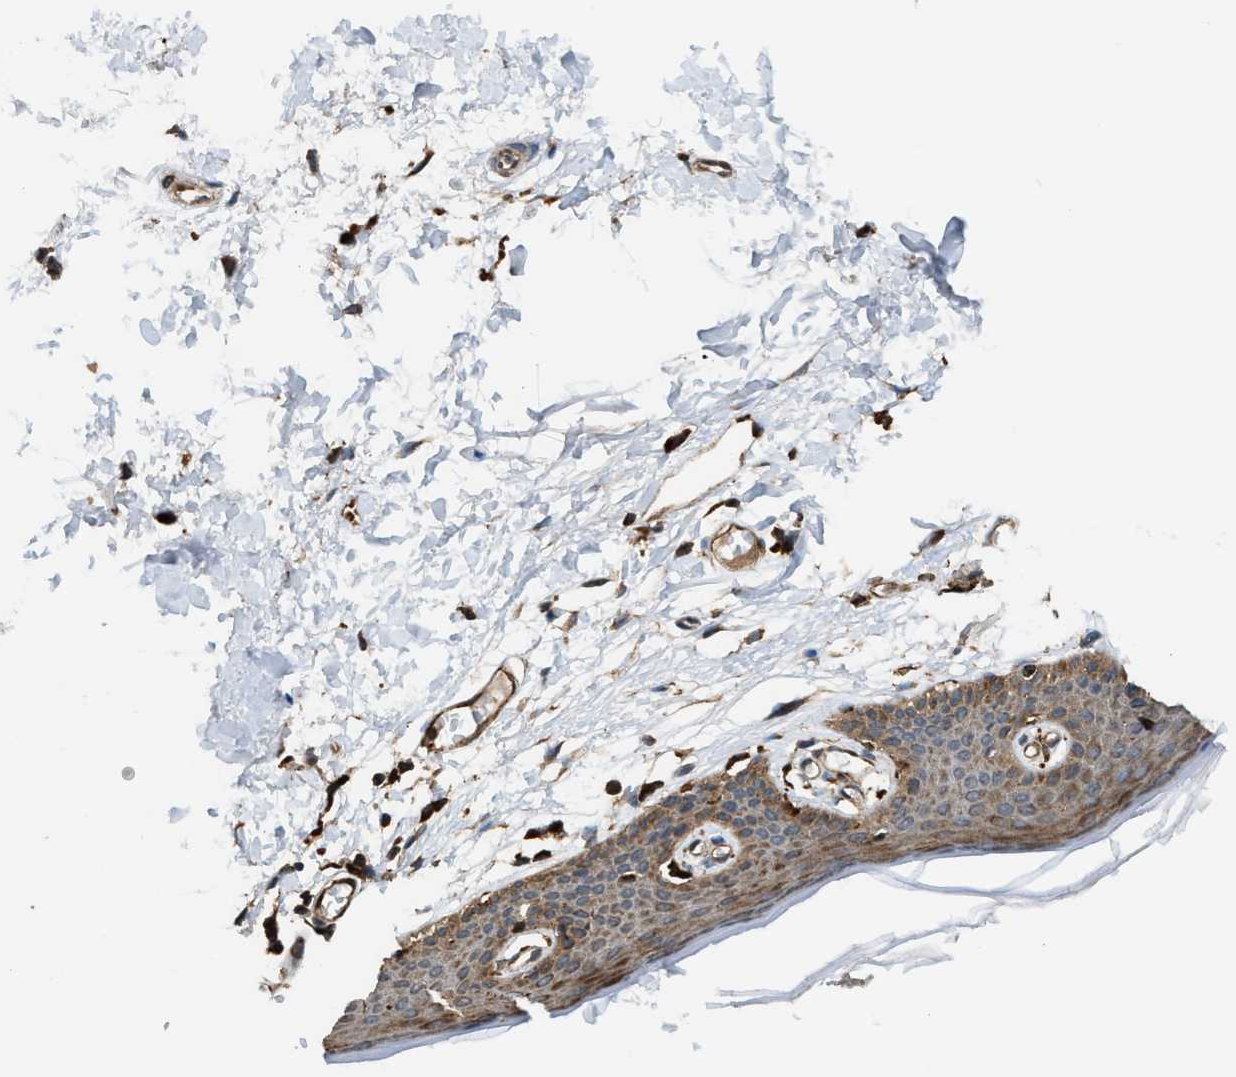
{"staining": {"intensity": "moderate", "quantity": ">75%", "location": "cytoplasmic/membranous"}, "tissue": "skin", "cell_type": "Epidermal cells", "image_type": "normal", "snomed": [{"axis": "morphology", "description": "Normal tissue, NOS"}, {"axis": "topography", "description": "Vulva"}], "caption": "A brown stain shows moderate cytoplasmic/membranous expression of a protein in epidermal cells of unremarkable skin.", "gene": "BAIAP2L1", "patient": {"sex": "female", "age": 54}}